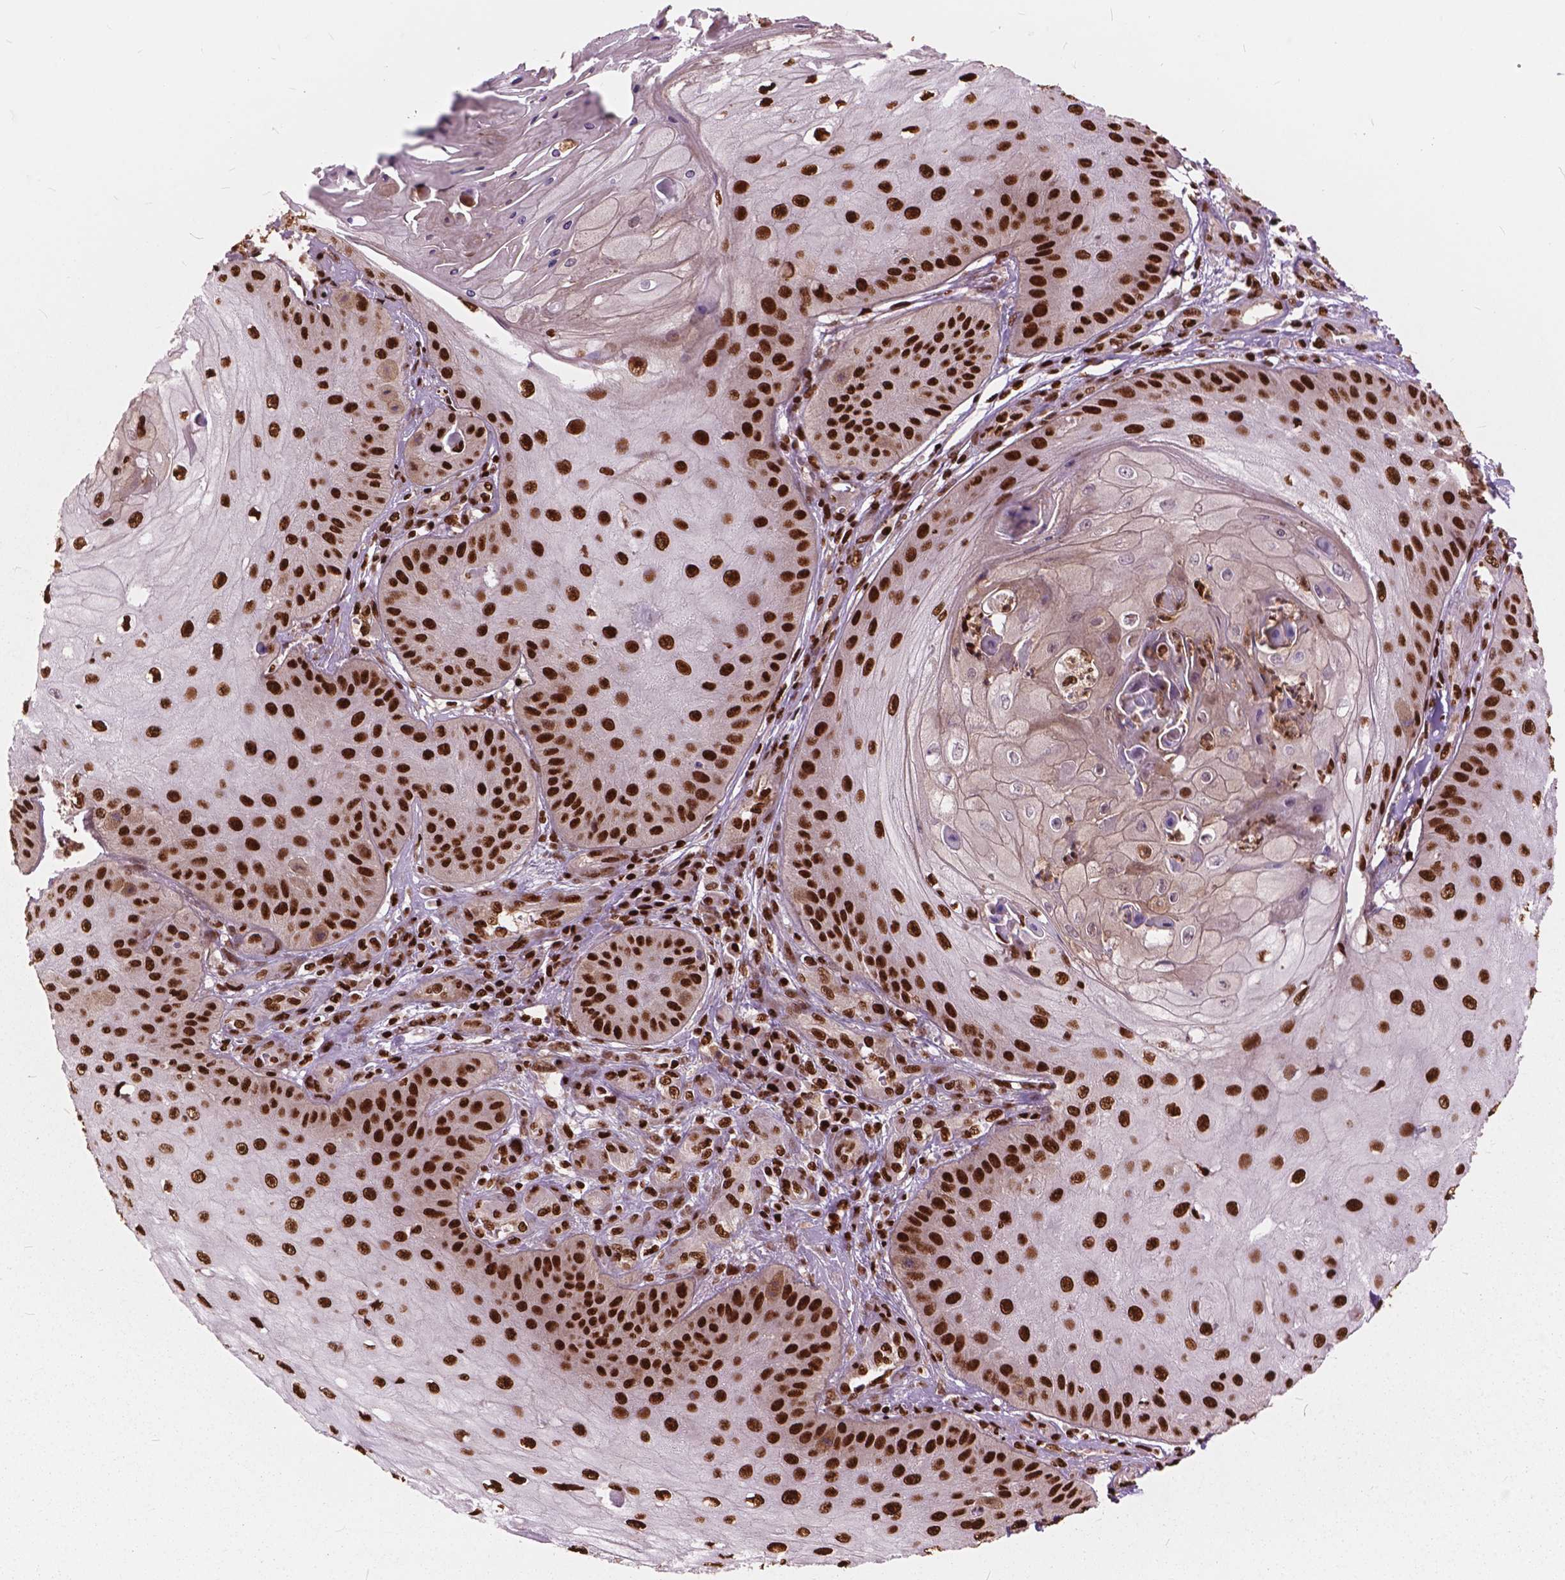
{"staining": {"intensity": "strong", "quantity": ">75%", "location": "nuclear"}, "tissue": "skin cancer", "cell_type": "Tumor cells", "image_type": "cancer", "snomed": [{"axis": "morphology", "description": "Squamous cell carcinoma, NOS"}, {"axis": "topography", "description": "Skin"}], "caption": "A high amount of strong nuclear expression is identified in approximately >75% of tumor cells in squamous cell carcinoma (skin) tissue.", "gene": "ANP32B", "patient": {"sex": "male", "age": 70}}